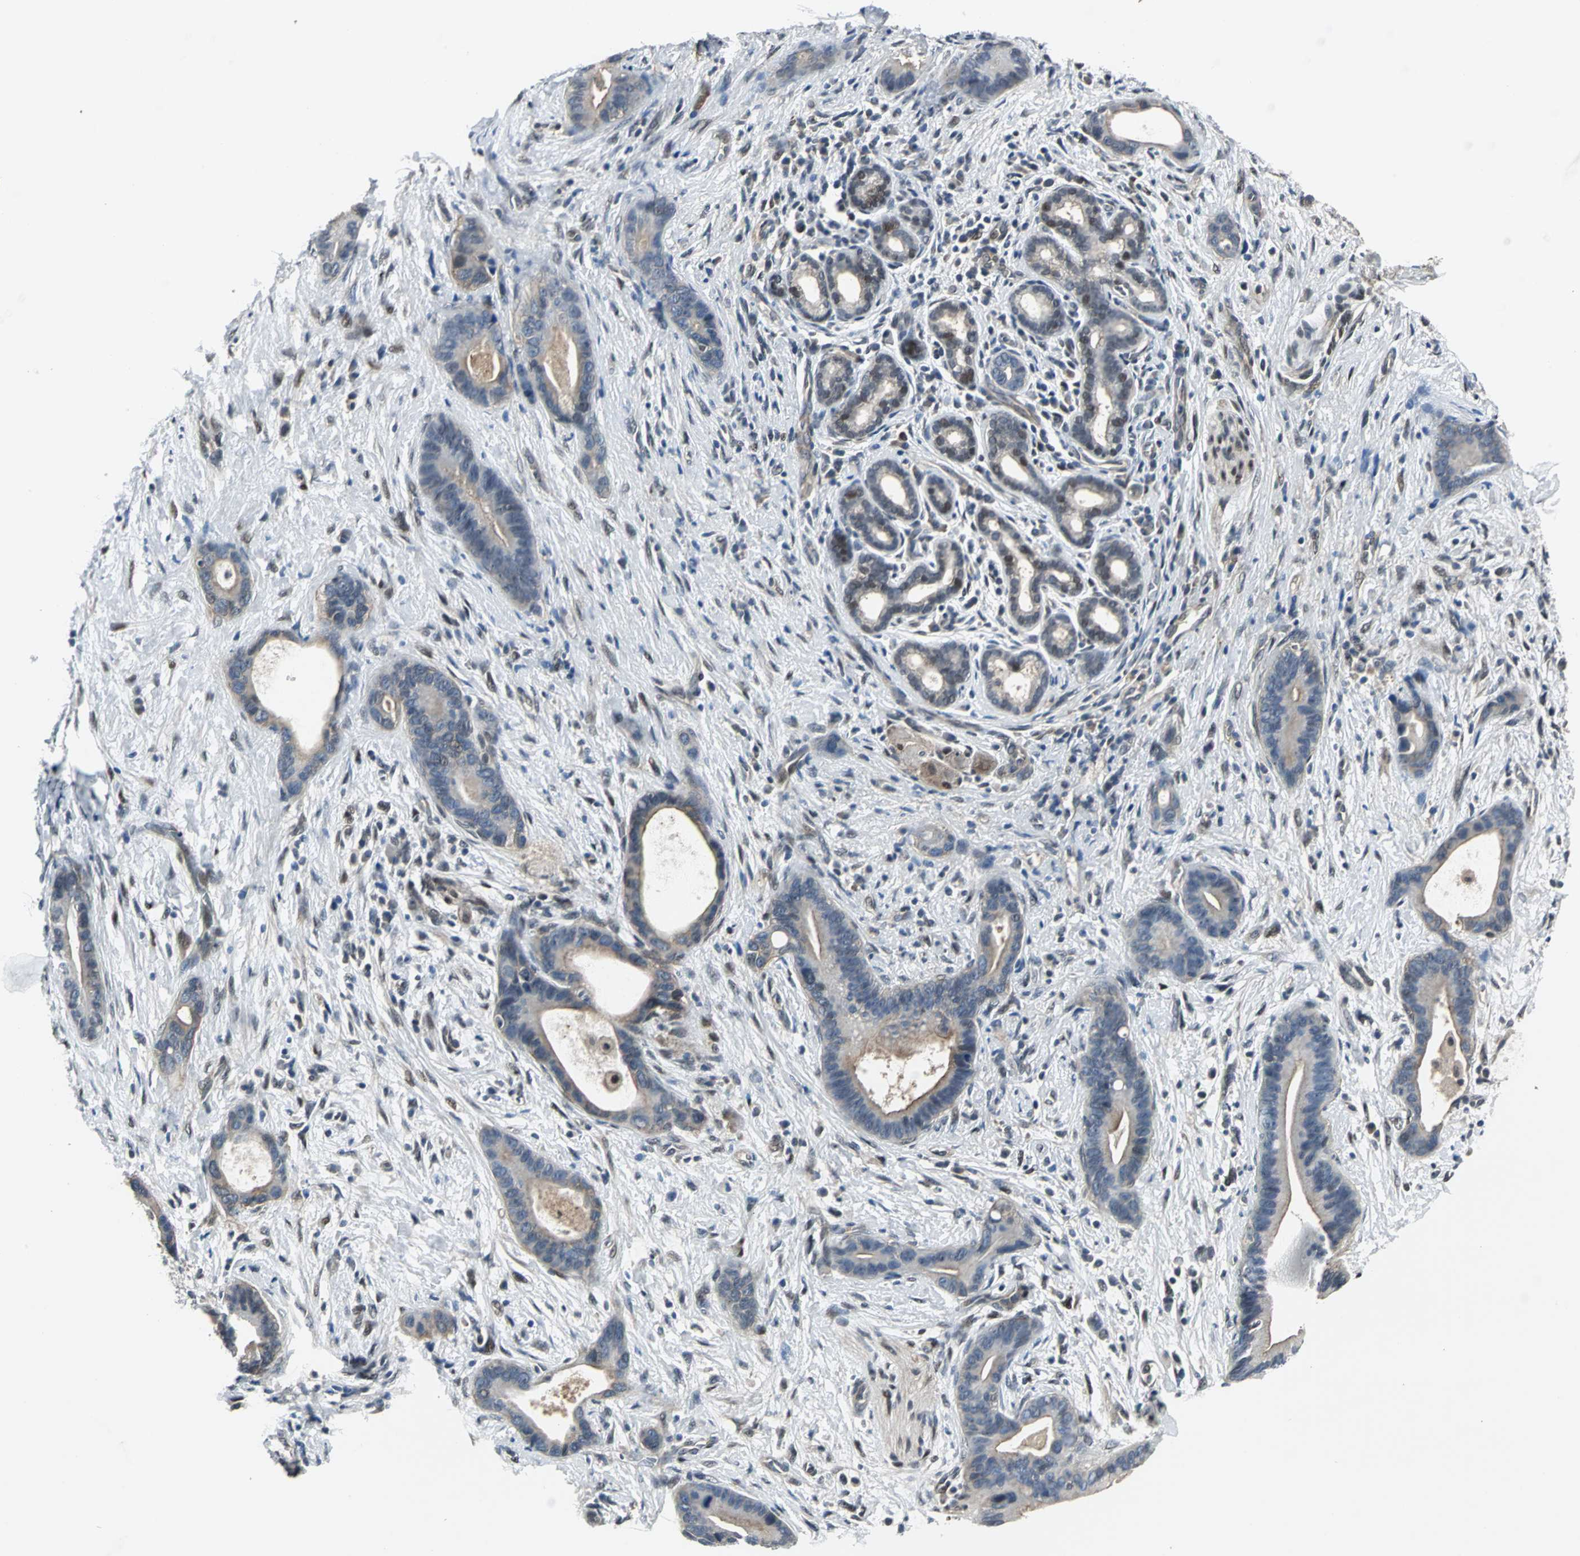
{"staining": {"intensity": "moderate", "quantity": "25%-75%", "location": "cytoplasmic/membranous"}, "tissue": "liver cancer", "cell_type": "Tumor cells", "image_type": "cancer", "snomed": [{"axis": "morphology", "description": "Cholangiocarcinoma"}, {"axis": "topography", "description": "Liver"}], "caption": "Liver cancer stained for a protein displays moderate cytoplasmic/membranous positivity in tumor cells. (DAB (3,3'-diaminobenzidine) IHC, brown staining for protein, blue staining for nuclei).", "gene": "PFDN1", "patient": {"sex": "female", "age": 55}}